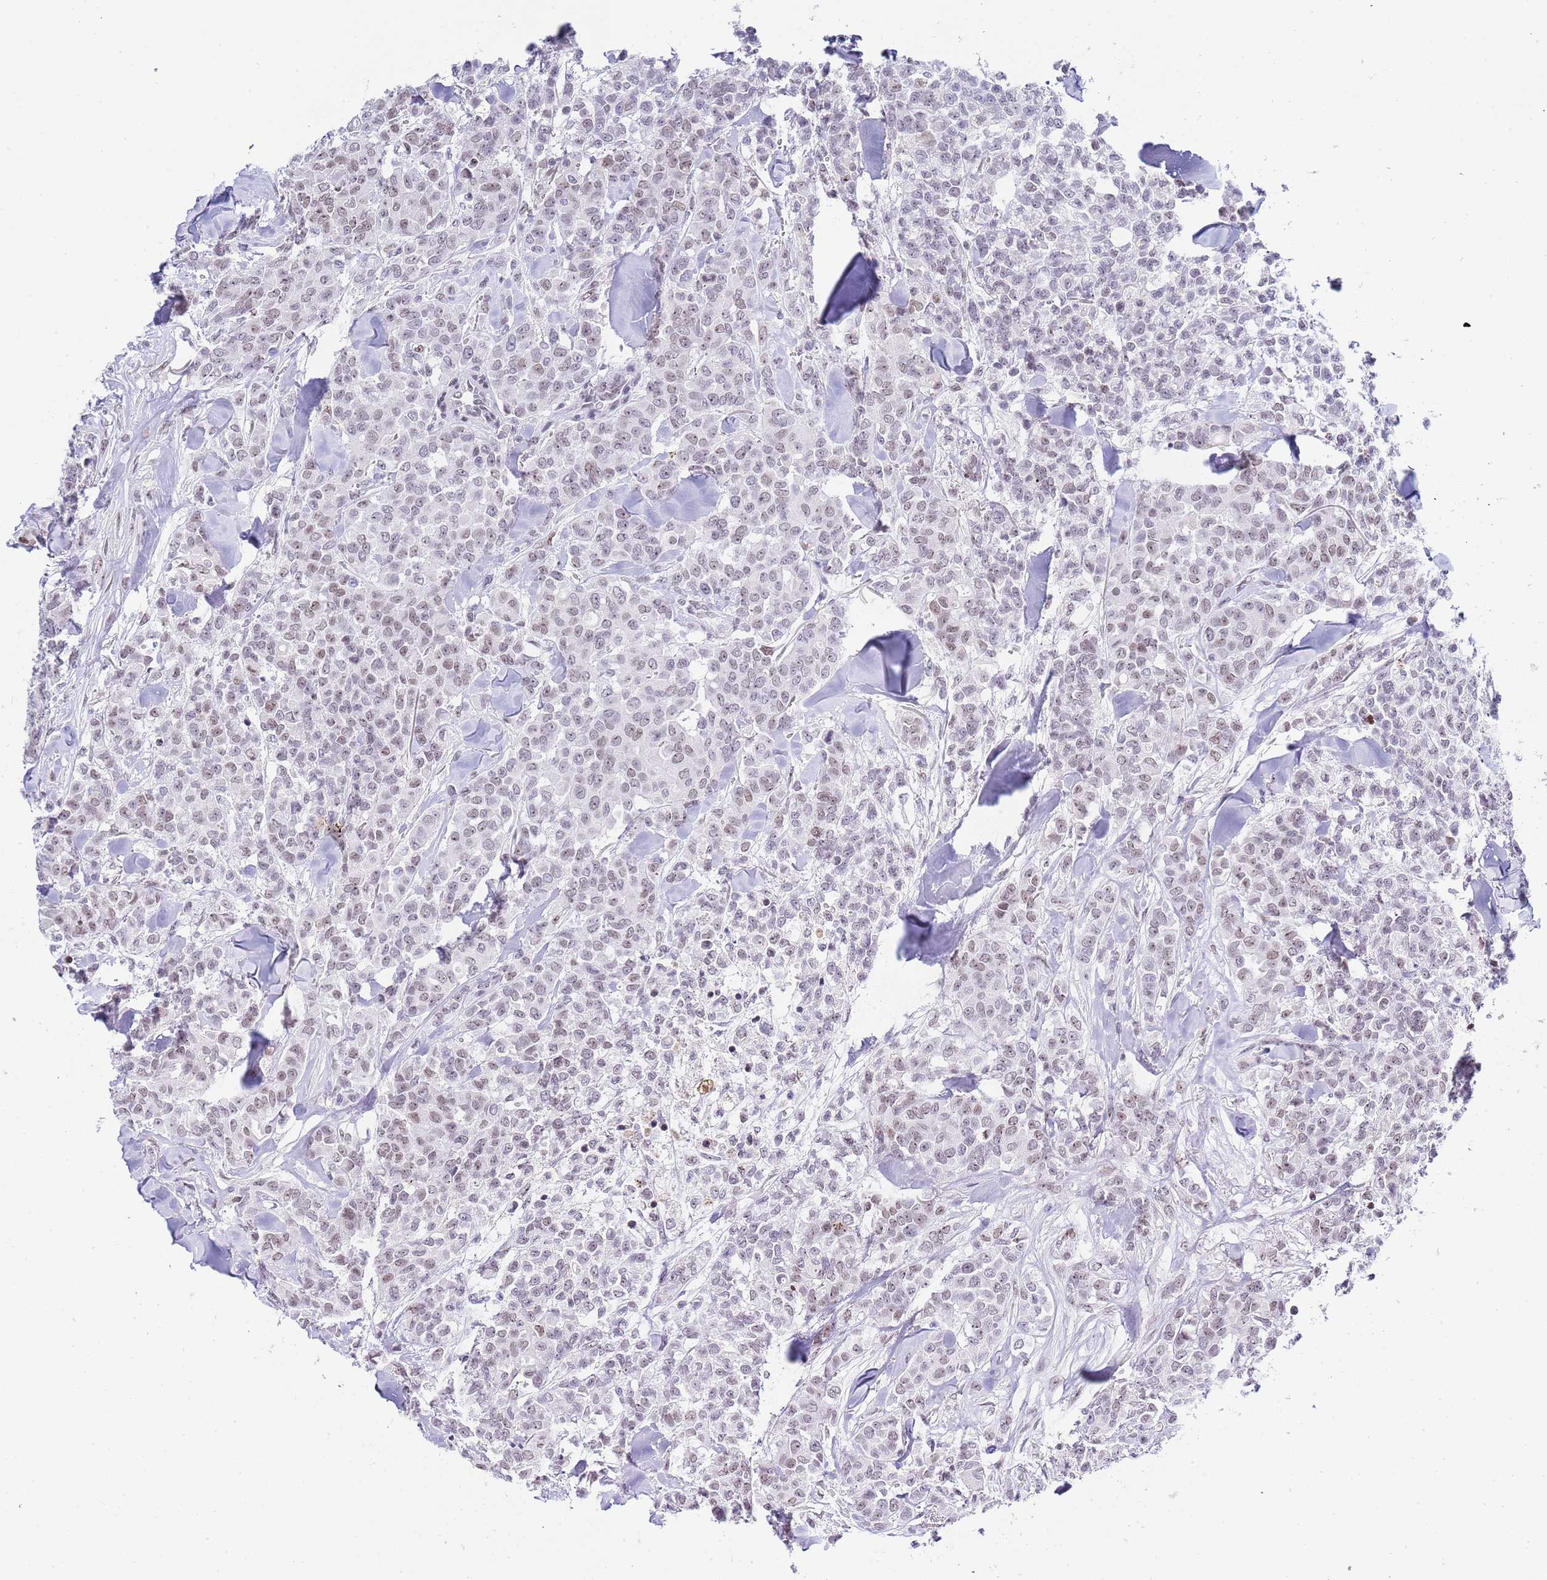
{"staining": {"intensity": "weak", "quantity": "25%-75%", "location": "nuclear"}, "tissue": "breast cancer", "cell_type": "Tumor cells", "image_type": "cancer", "snomed": [{"axis": "morphology", "description": "Lobular carcinoma"}, {"axis": "topography", "description": "Breast"}], "caption": "About 25%-75% of tumor cells in human breast cancer (lobular carcinoma) reveal weak nuclear protein expression as visualized by brown immunohistochemical staining.", "gene": "NOP56", "patient": {"sex": "female", "age": 91}}